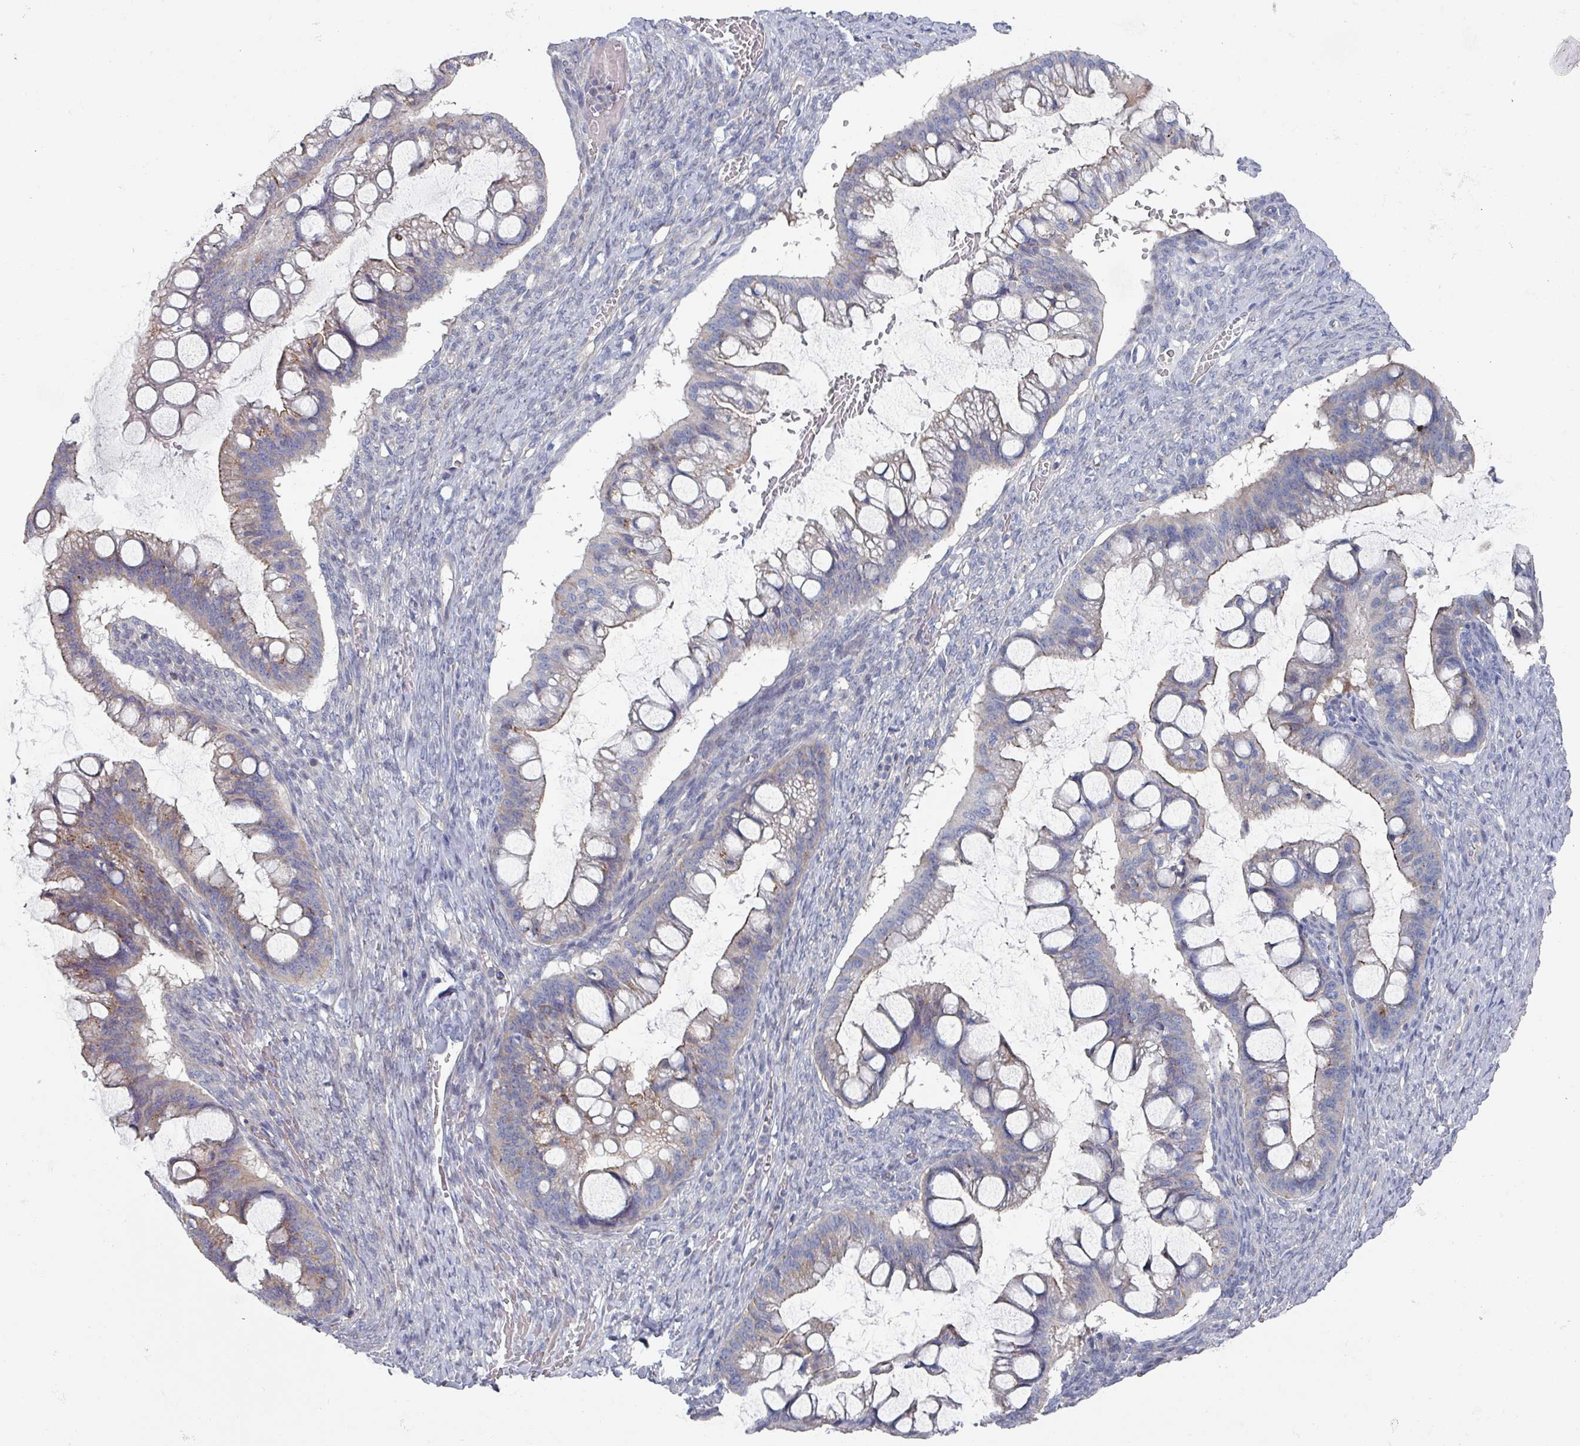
{"staining": {"intensity": "weak", "quantity": "25%-75%", "location": "cytoplasmic/membranous"}, "tissue": "ovarian cancer", "cell_type": "Tumor cells", "image_type": "cancer", "snomed": [{"axis": "morphology", "description": "Cystadenocarcinoma, mucinous, NOS"}, {"axis": "topography", "description": "Ovary"}], "caption": "Mucinous cystadenocarcinoma (ovarian) tissue exhibits weak cytoplasmic/membranous expression in about 25%-75% of tumor cells (DAB (3,3'-diaminobenzidine) IHC, brown staining for protein, blue staining for nuclei).", "gene": "EFL1", "patient": {"sex": "female", "age": 73}}